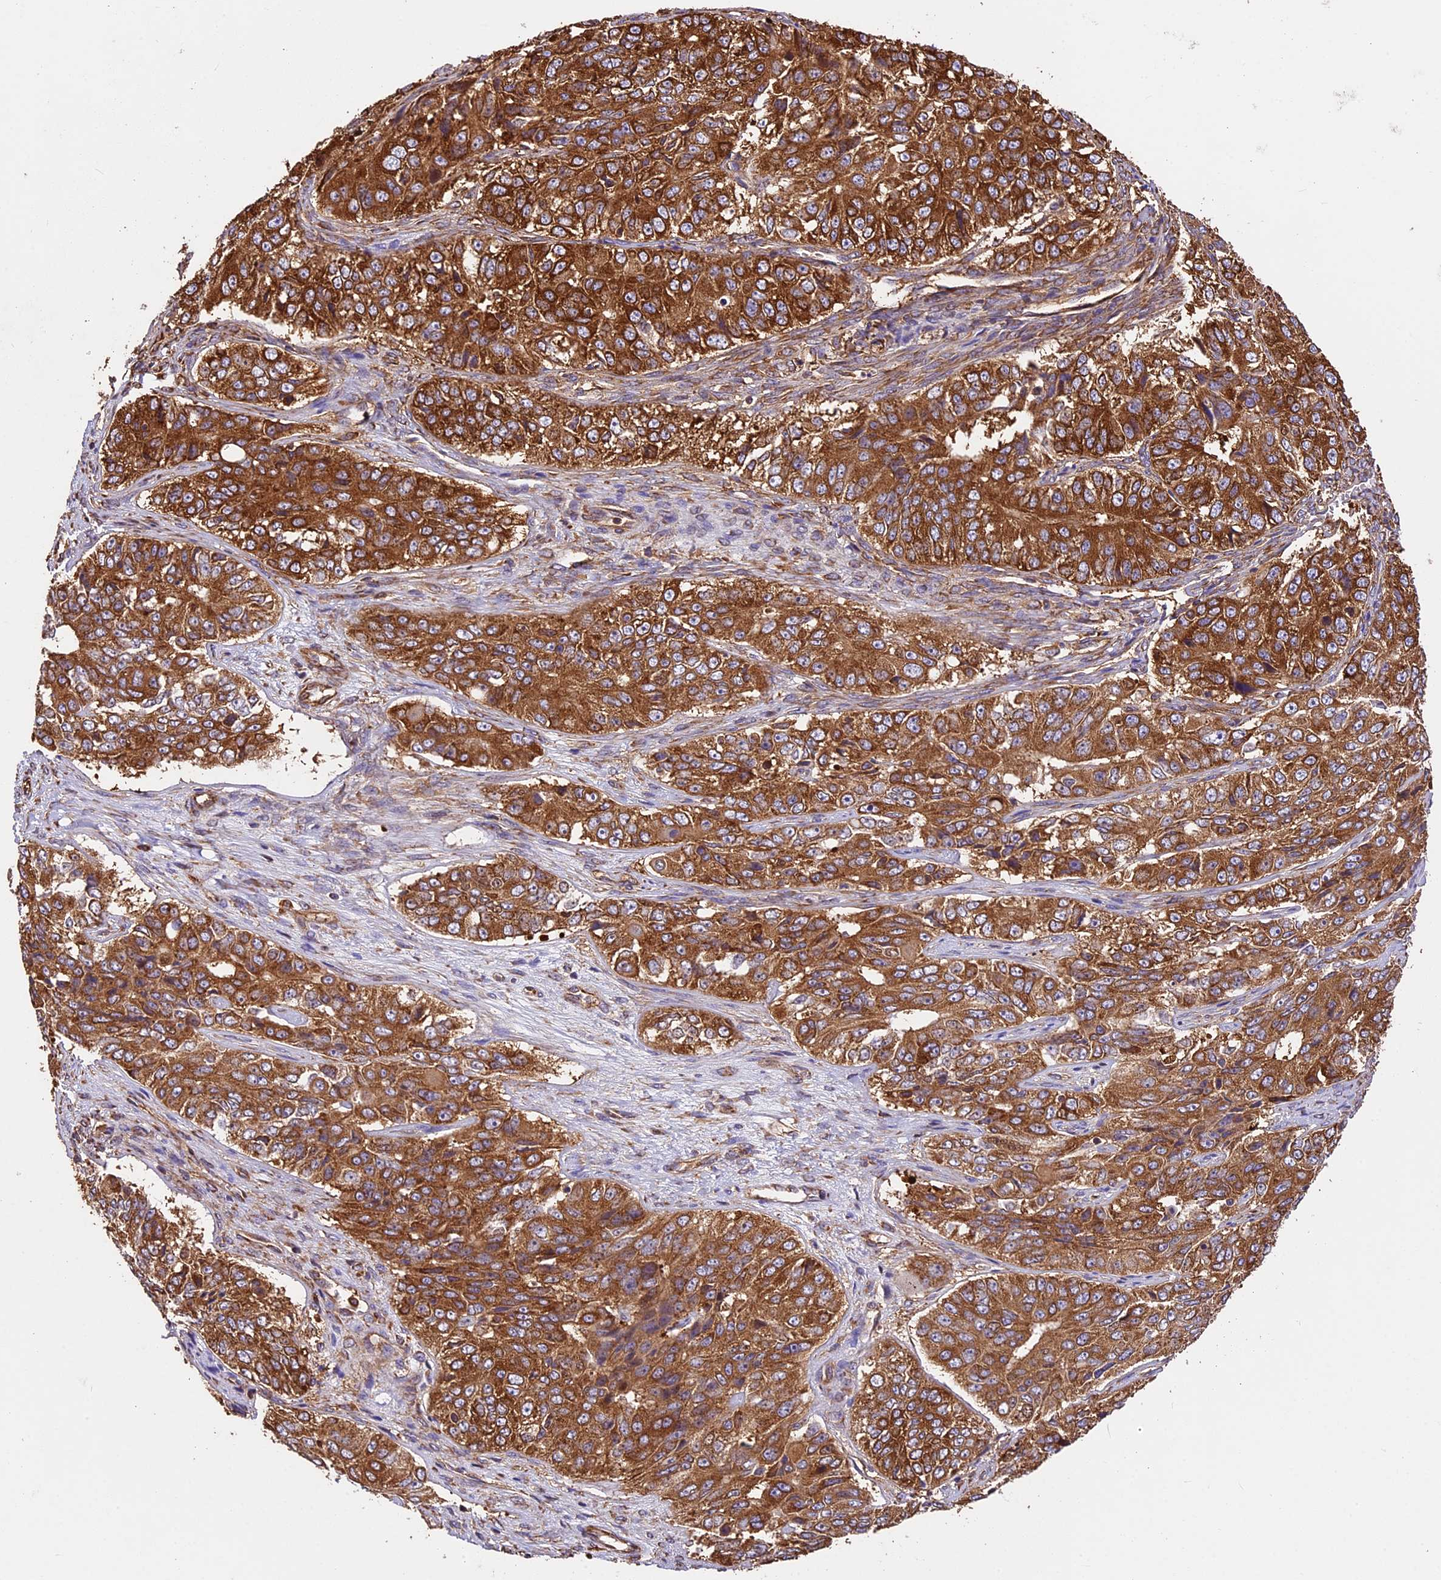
{"staining": {"intensity": "strong", "quantity": ">75%", "location": "cytoplasmic/membranous"}, "tissue": "ovarian cancer", "cell_type": "Tumor cells", "image_type": "cancer", "snomed": [{"axis": "morphology", "description": "Carcinoma, endometroid"}, {"axis": "topography", "description": "Ovary"}], "caption": "Immunohistochemical staining of ovarian cancer demonstrates high levels of strong cytoplasmic/membranous protein positivity in about >75% of tumor cells.", "gene": "KARS1", "patient": {"sex": "female", "age": 51}}